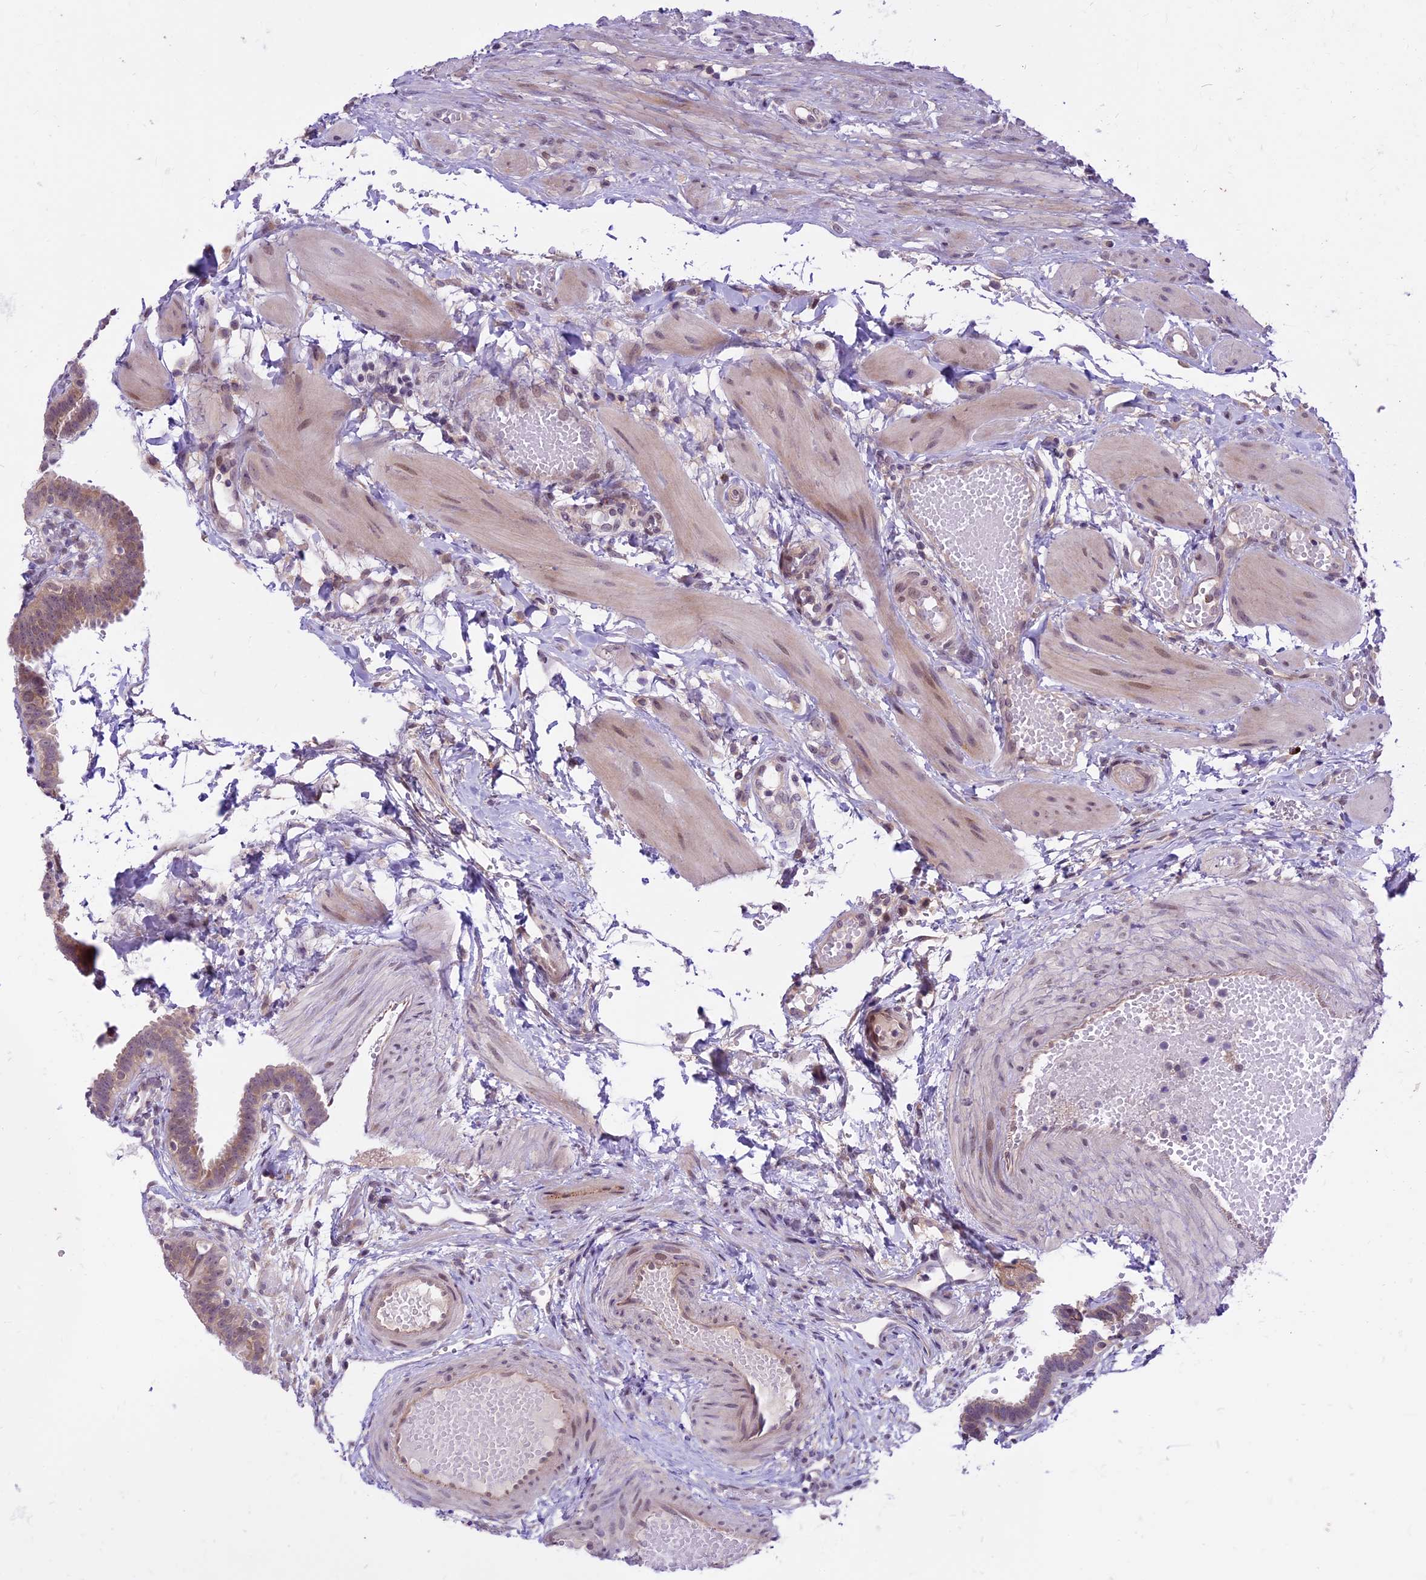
{"staining": {"intensity": "moderate", "quantity": "25%-75%", "location": "cytoplasmic/membranous,nuclear"}, "tissue": "fallopian tube", "cell_type": "Glandular cells", "image_type": "normal", "snomed": [{"axis": "morphology", "description": "Normal tissue, NOS"}, {"axis": "topography", "description": "Fallopian tube"}], "caption": "A high-resolution photomicrograph shows immunohistochemistry staining of normal fallopian tube, which exhibits moderate cytoplasmic/membranous,nuclear staining in approximately 25%-75% of glandular cells.", "gene": "SPRED1", "patient": {"sex": "female", "age": 37}}